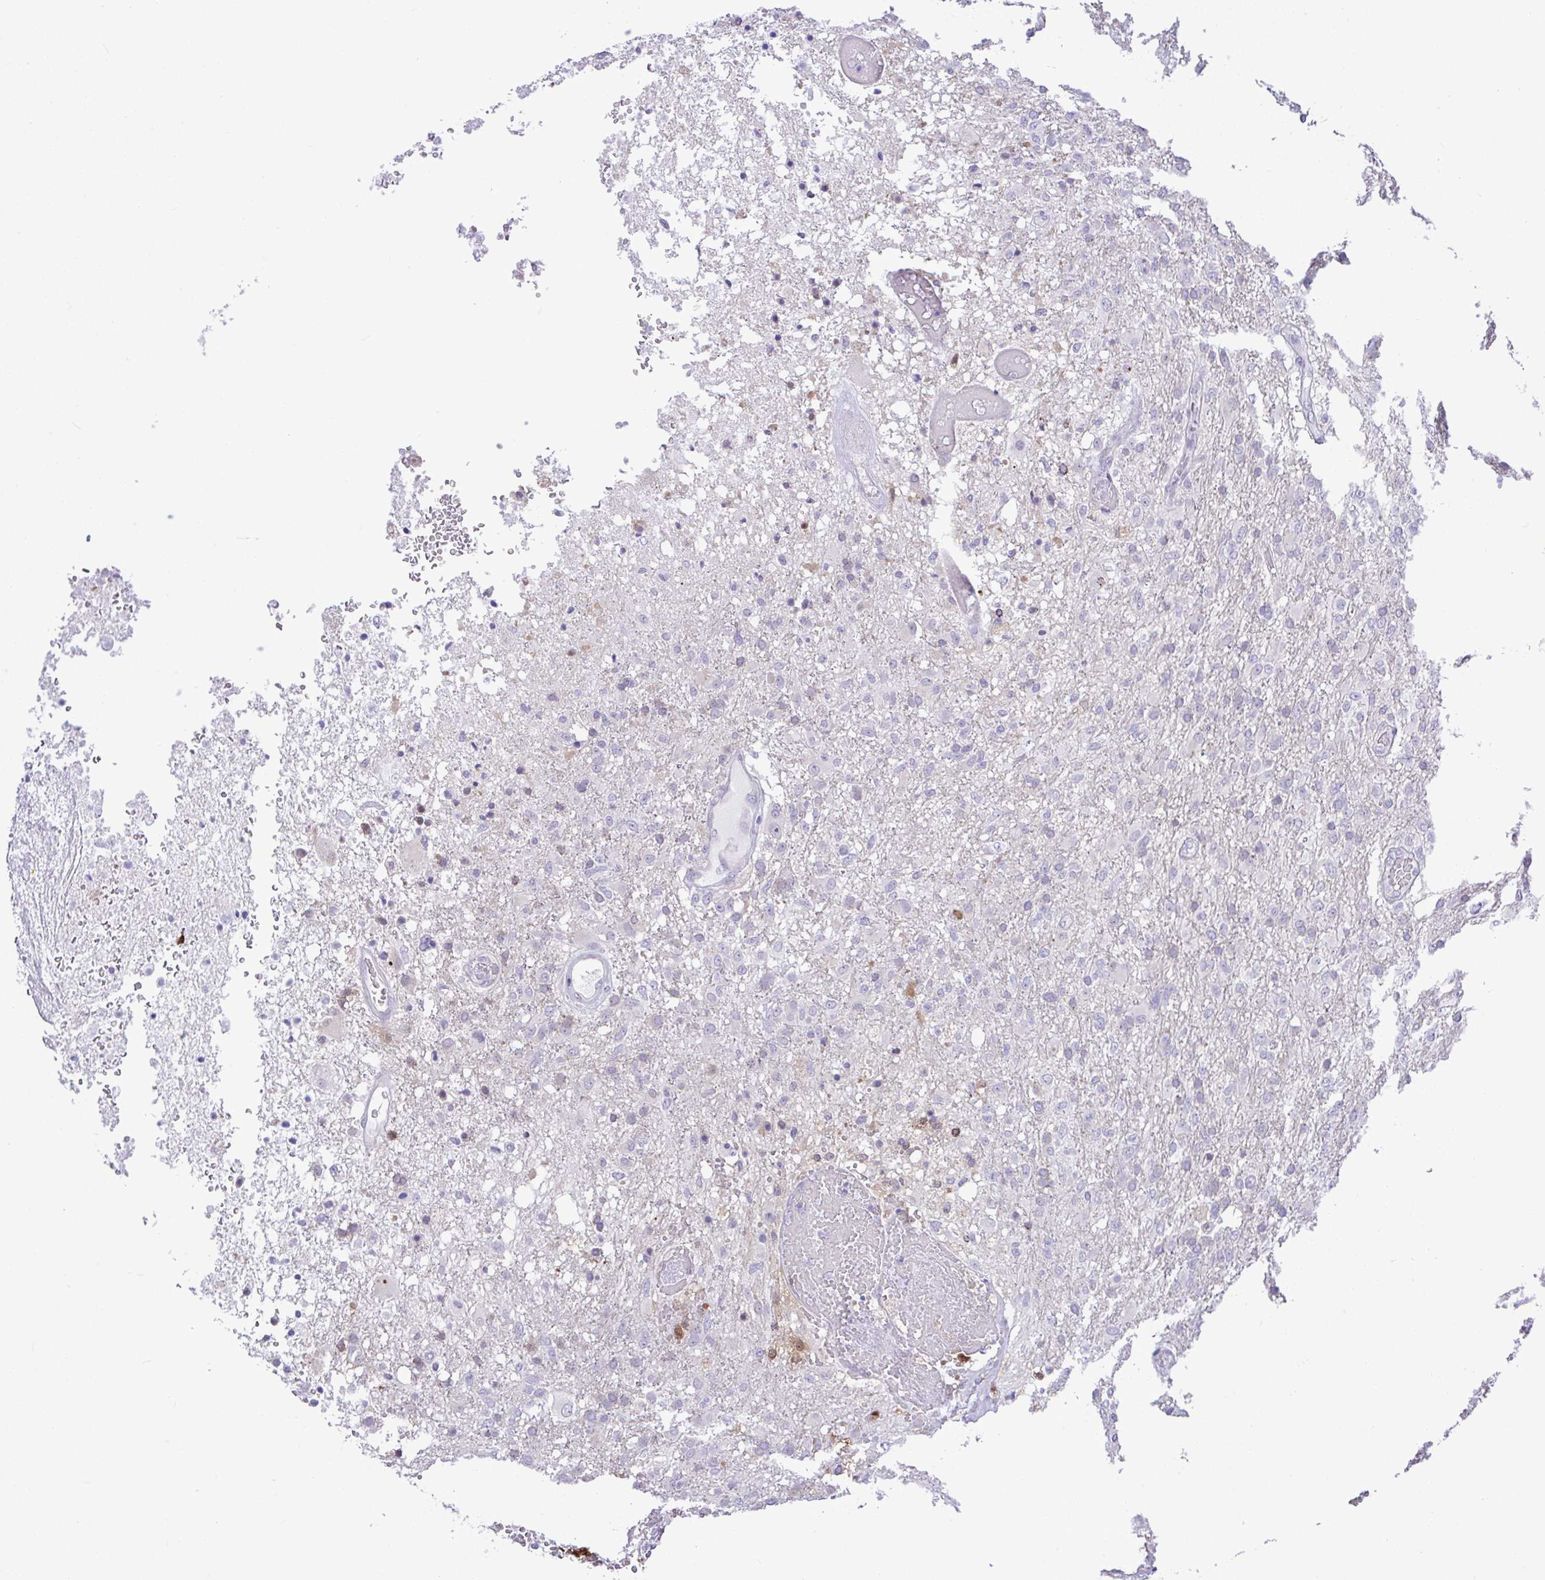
{"staining": {"intensity": "negative", "quantity": "none", "location": "none"}, "tissue": "glioma", "cell_type": "Tumor cells", "image_type": "cancer", "snomed": [{"axis": "morphology", "description": "Glioma, malignant, High grade"}, {"axis": "topography", "description": "Brain"}], "caption": "IHC micrograph of neoplastic tissue: malignant high-grade glioma stained with DAB (3,3'-diaminobenzidine) shows no significant protein staining in tumor cells. (DAB immunohistochemistry (IHC), high magnification).", "gene": "ZNF485", "patient": {"sex": "female", "age": 74}}